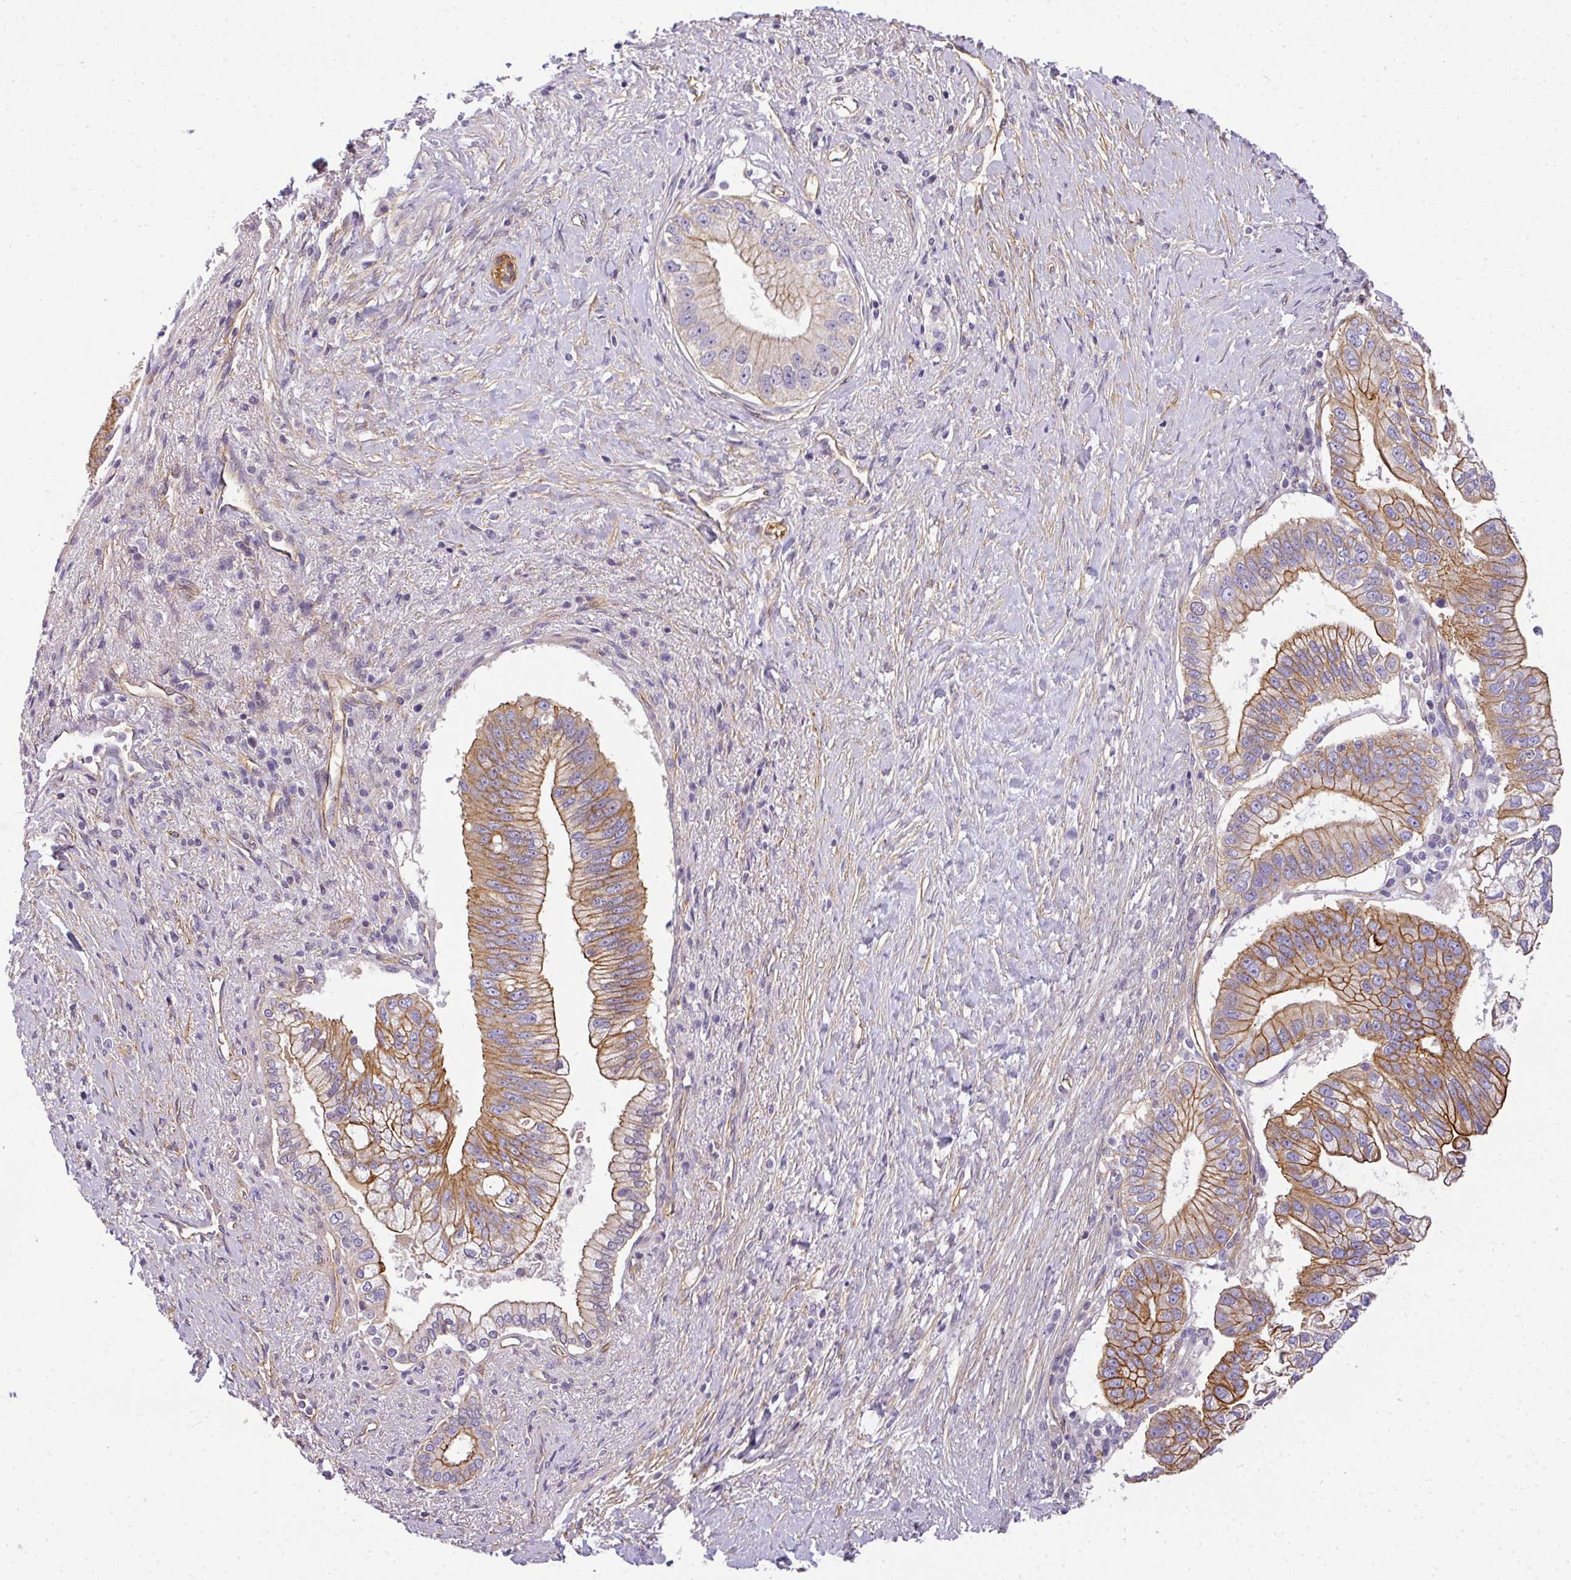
{"staining": {"intensity": "moderate", "quantity": ">75%", "location": "cytoplasmic/membranous"}, "tissue": "pancreatic cancer", "cell_type": "Tumor cells", "image_type": "cancer", "snomed": [{"axis": "morphology", "description": "Adenocarcinoma, NOS"}, {"axis": "topography", "description": "Pancreas"}], "caption": "Immunohistochemistry (IHC) of adenocarcinoma (pancreatic) demonstrates medium levels of moderate cytoplasmic/membranous staining in about >75% of tumor cells. (DAB (3,3'-diaminobenzidine) = brown stain, brightfield microscopy at high magnification).", "gene": "OR11H4", "patient": {"sex": "male", "age": 70}}